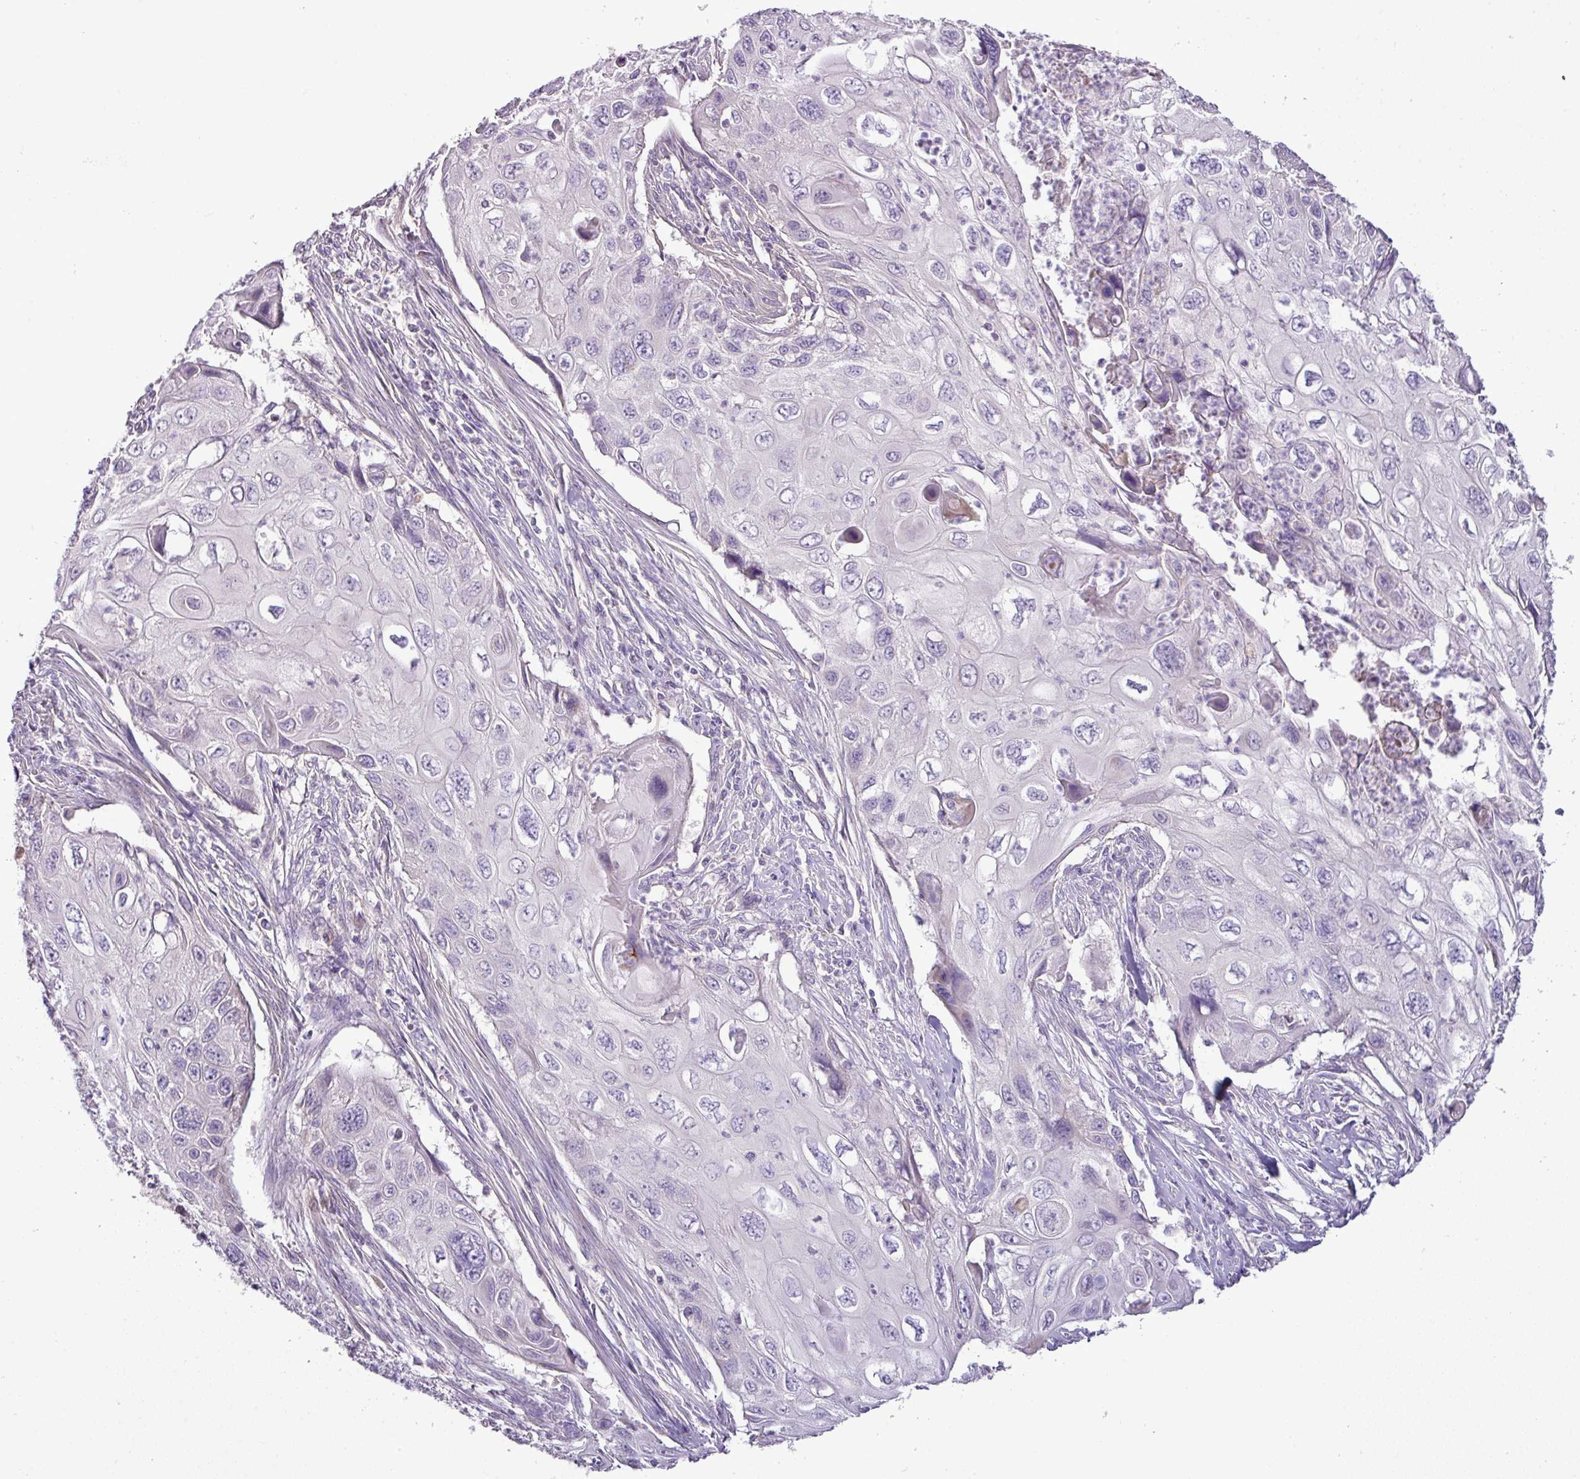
{"staining": {"intensity": "negative", "quantity": "none", "location": "none"}, "tissue": "cervical cancer", "cell_type": "Tumor cells", "image_type": "cancer", "snomed": [{"axis": "morphology", "description": "Squamous cell carcinoma, NOS"}, {"axis": "topography", "description": "Cervix"}], "caption": "An image of human cervical squamous cell carcinoma is negative for staining in tumor cells.", "gene": "BRINP2", "patient": {"sex": "female", "age": 70}}